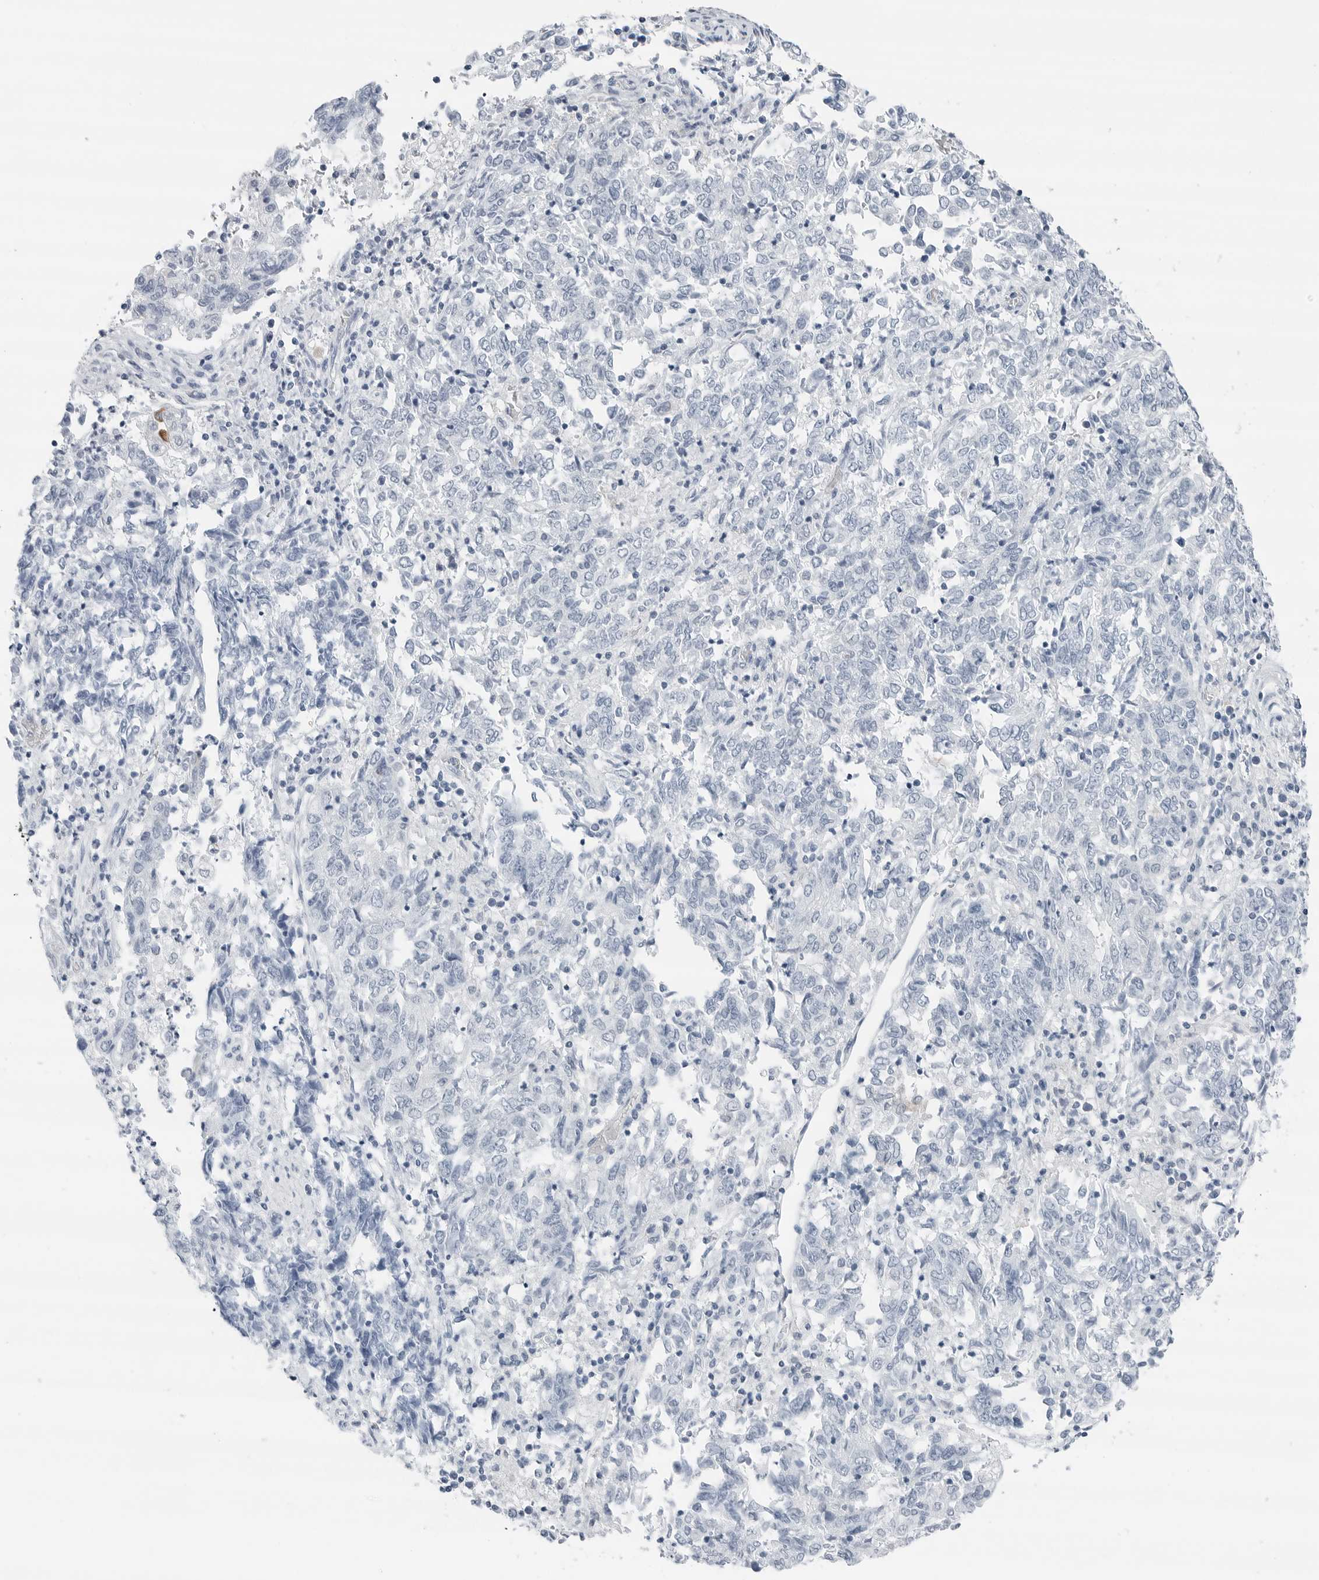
{"staining": {"intensity": "negative", "quantity": "none", "location": "none"}, "tissue": "endometrial cancer", "cell_type": "Tumor cells", "image_type": "cancer", "snomed": [{"axis": "morphology", "description": "Adenocarcinoma, NOS"}, {"axis": "topography", "description": "Endometrium"}], "caption": "High power microscopy histopathology image of an immunohistochemistry (IHC) histopathology image of endometrial adenocarcinoma, revealing no significant positivity in tumor cells.", "gene": "SLPI", "patient": {"sex": "female", "age": 80}}